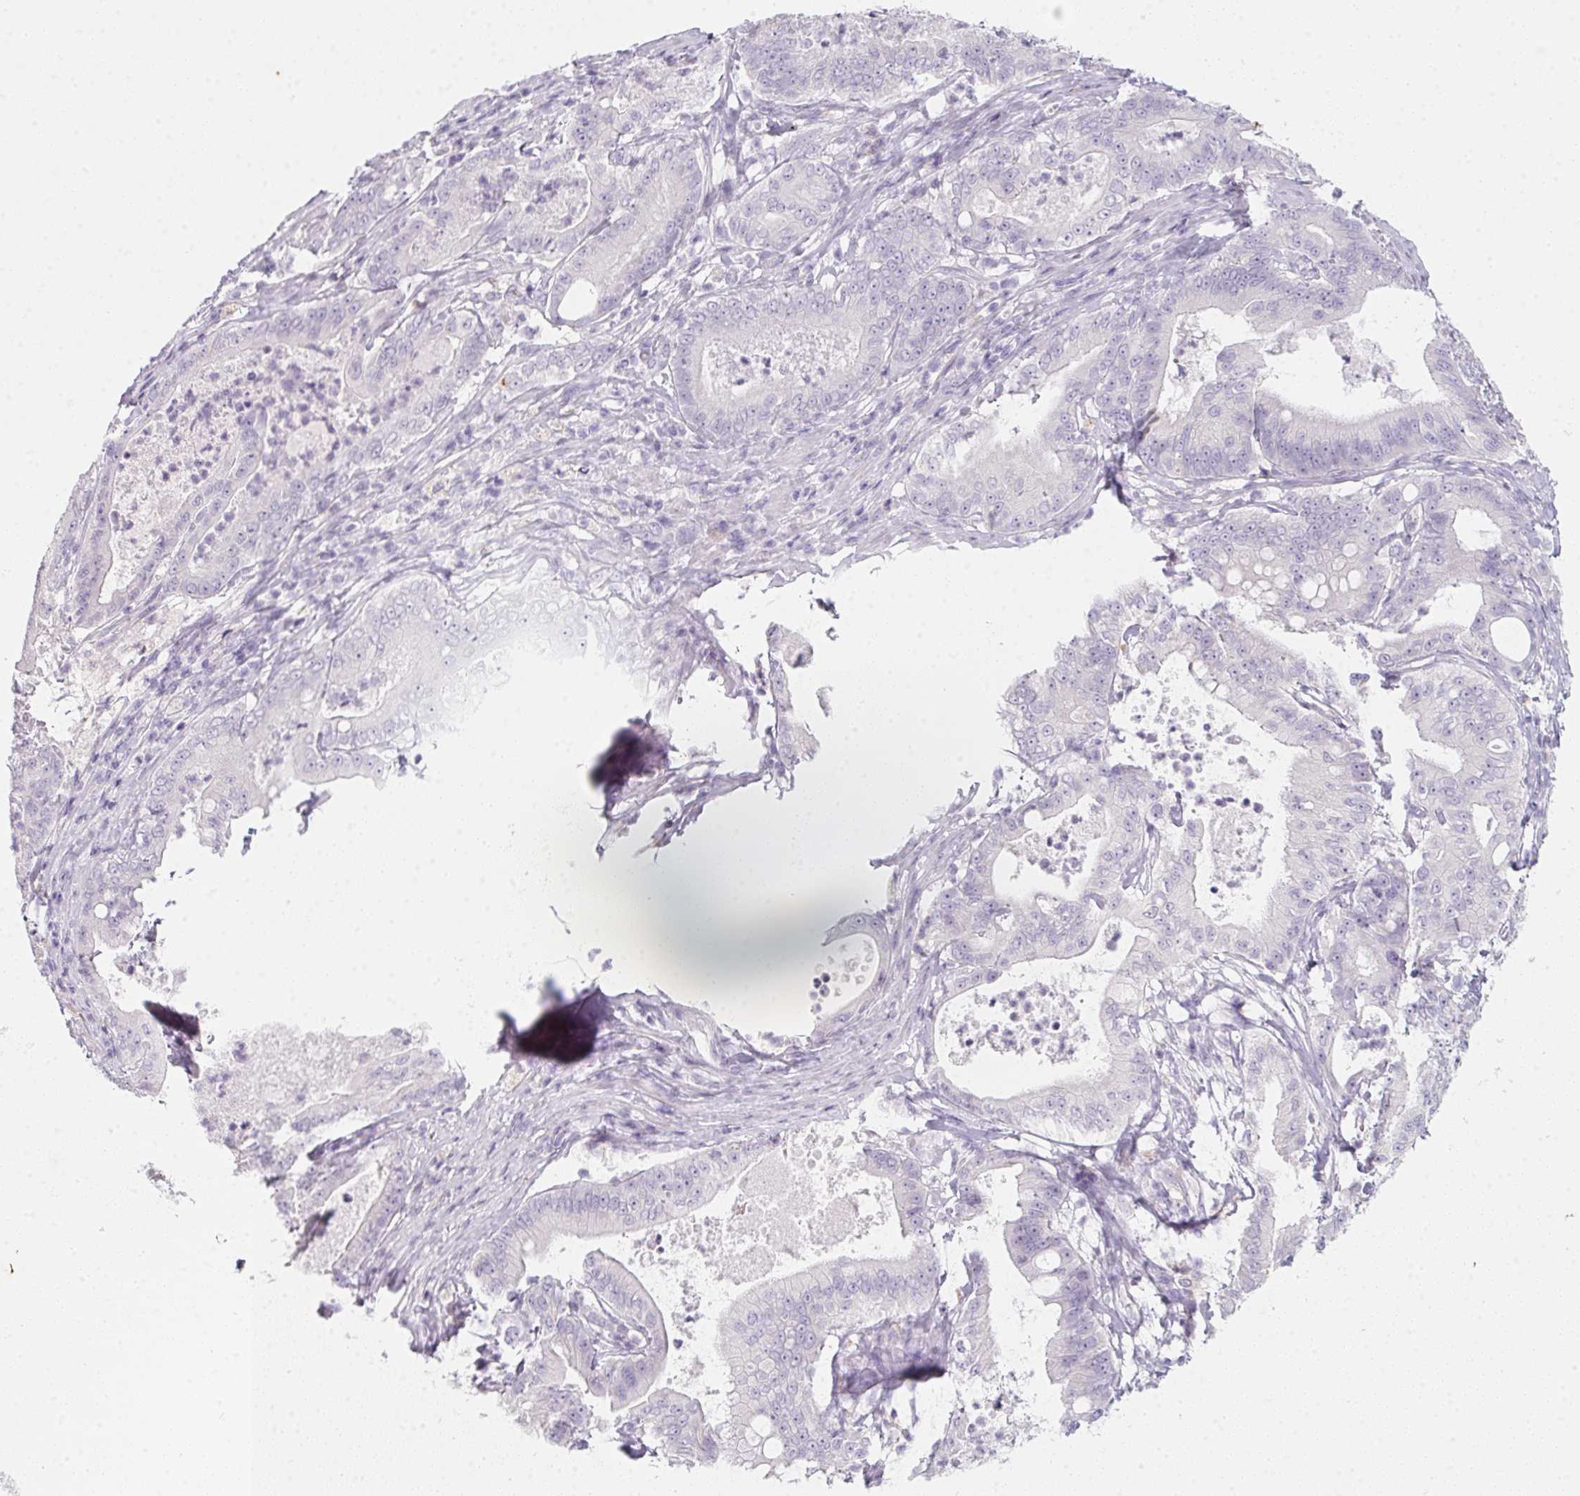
{"staining": {"intensity": "negative", "quantity": "none", "location": "none"}, "tissue": "pancreatic cancer", "cell_type": "Tumor cells", "image_type": "cancer", "snomed": [{"axis": "morphology", "description": "Adenocarcinoma, NOS"}, {"axis": "topography", "description": "Pancreas"}], "caption": "Protein analysis of pancreatic cancer shows no significant positivity in tumor cells.", "gene": "DCD", "patient": {"sex": "male", "age": 71}}